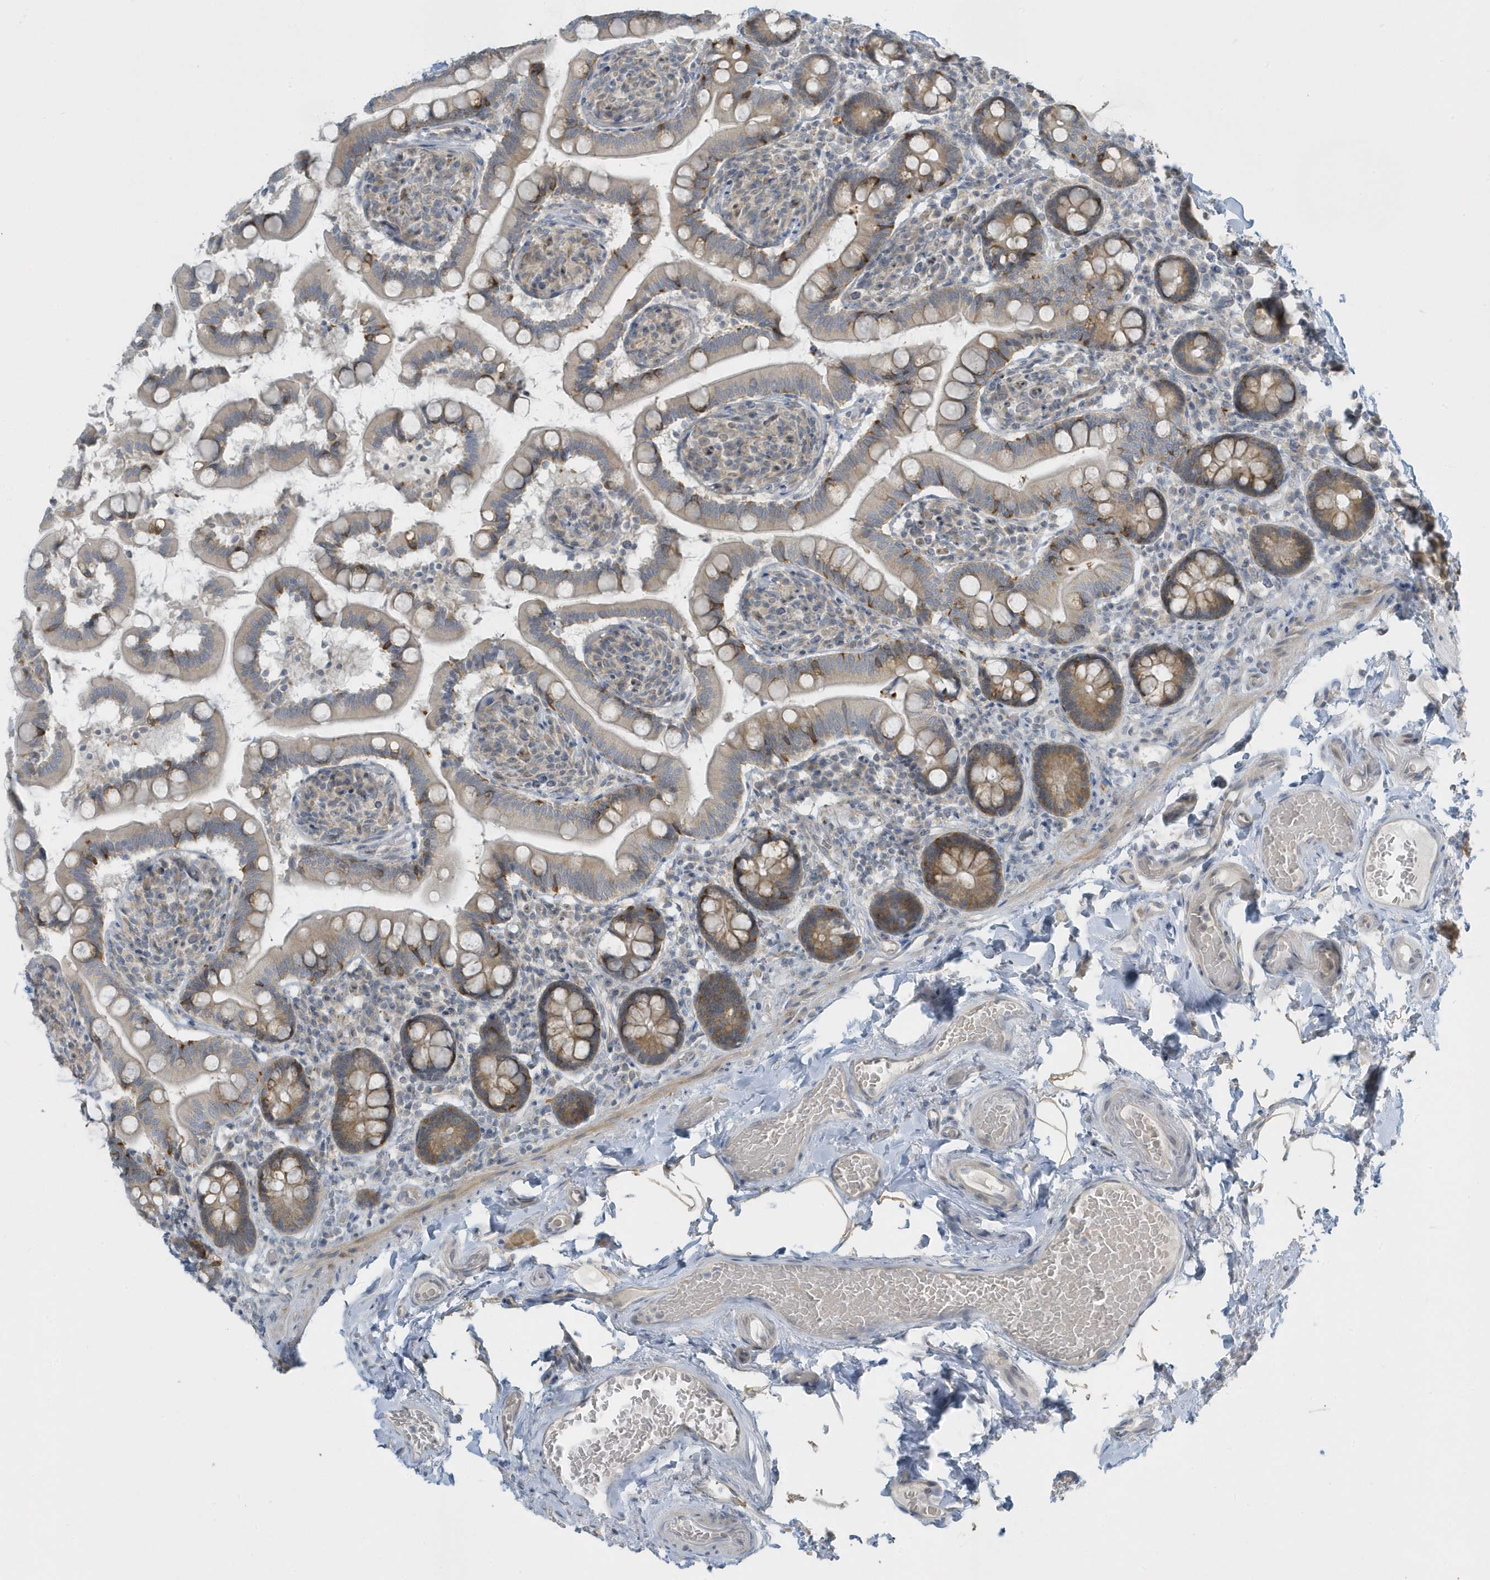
{"staining": {"intensity": "moderate", "quantity": "25%-75%", "location": "cytoplasmic/membranous"}, "tissue": "small intestine", "cell_type": "Glandular cells", "image_type": "normal", "snomed": [{"axis": "morphology", "description": "Normal tissue, NOS"}, {"axis": "topography", "description": "Small intestine"}], "caption": "Immunohistochemistry micrograph of normal small intestine: small intestine stained using immunohistochemistry reveals medium levels of moderate protein expression localized specifically in the cytoplasmic/membranous of glandular cells, appearing as a cytoplasmic/membranous brown color.", "gene": "SCN3A", "patient": {"sex": "female", "age": 64}}